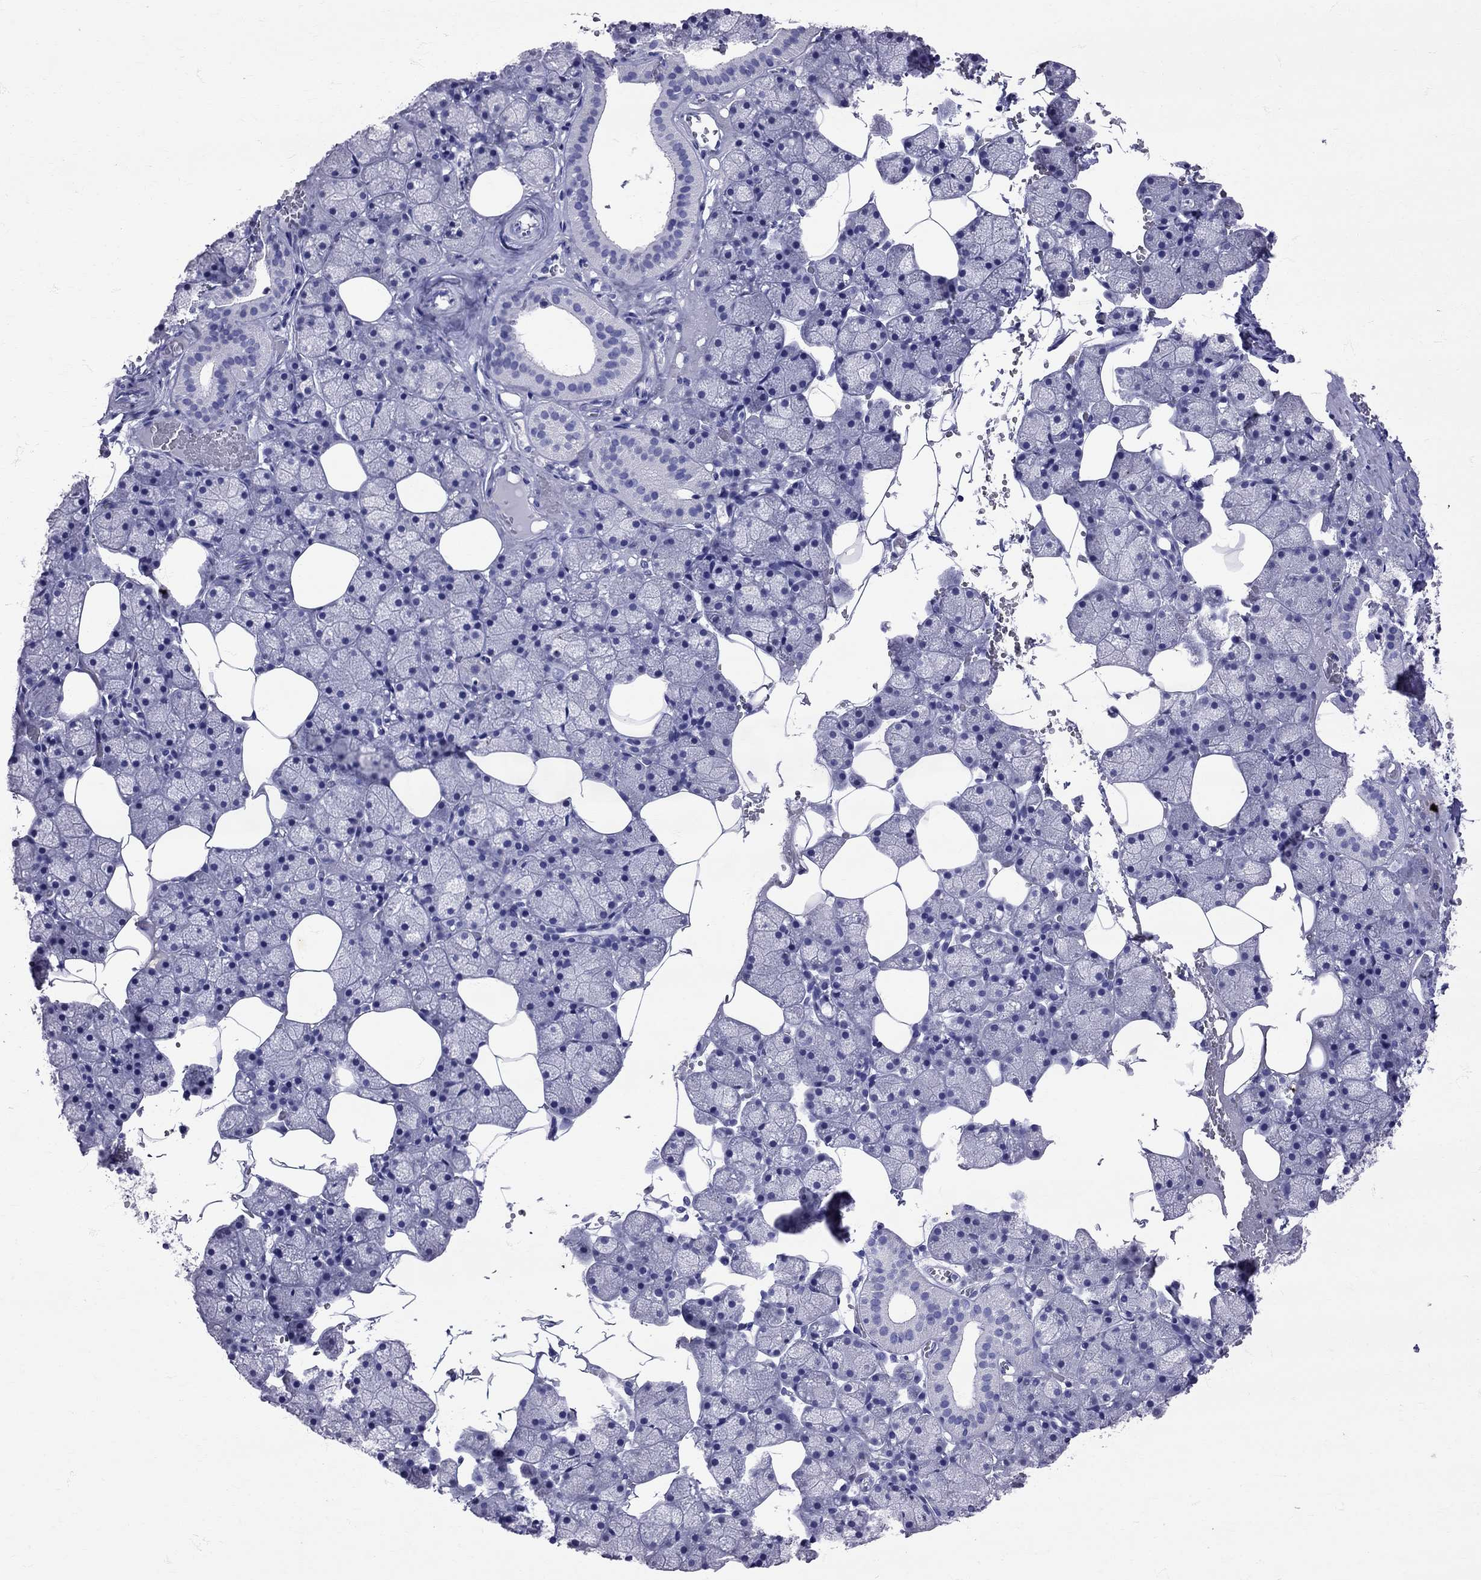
{"staining": {"intensity": "negative", "quantity": "none", "location": "none"}, "tissue": "salivary gland", "cell_type": "Glandular cells", "image_type": "normal", "snomed": [{"axis": "morphology", "description": "Normal tissue, NOS"}, {"axis": "topography", "description": "Salivary gland"}], "caption": "Glandular cells are negative for brown protein staining in unremarkable salivary gland. (DAB (3,3'-diaminobenzidine) immunohistochemistry (IHC), high magnification).", "gene": "AVP", "patient": {"sex": "male", "age": 38}}